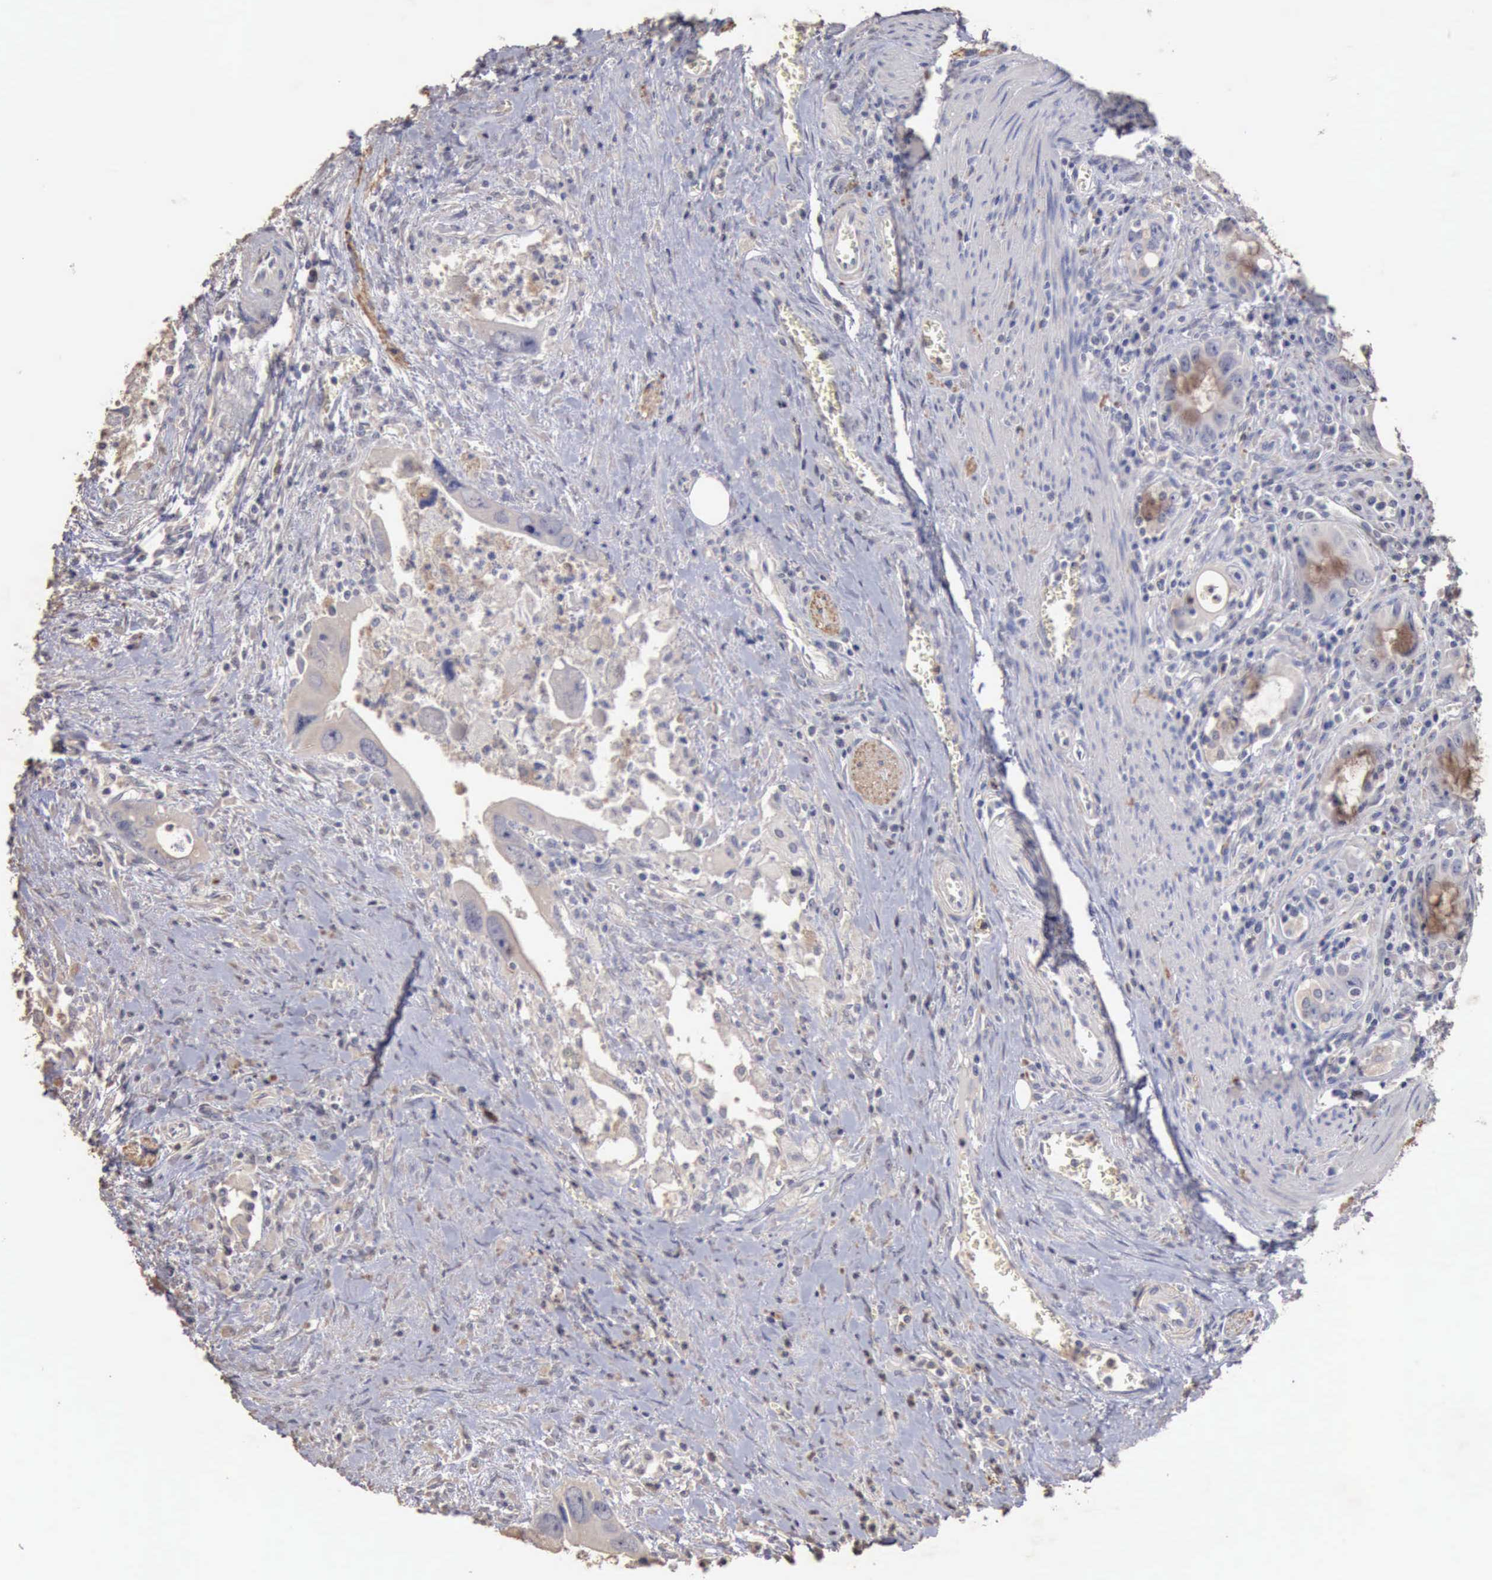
{"staining": {"intensity": "negative", "quantity": "none", "location": "none"}, "tissue": "colorectal cancer", "cell_type": "Tumor cells", "image_type": "cancer", "snomed": [{"axis": "morphology", "description": "Adenocarcinoma, NOS"}, {"axis": "topography", "description": "Rectum"}], "caption": "There is no significant expression in tumor cells of colorectal cancer (adenocarcinoma). (Immunohistochemistry, brightfield microscopy, high magnification).", "gene": "KRT6B", "patient": {"sex": "male", "age": 70}}